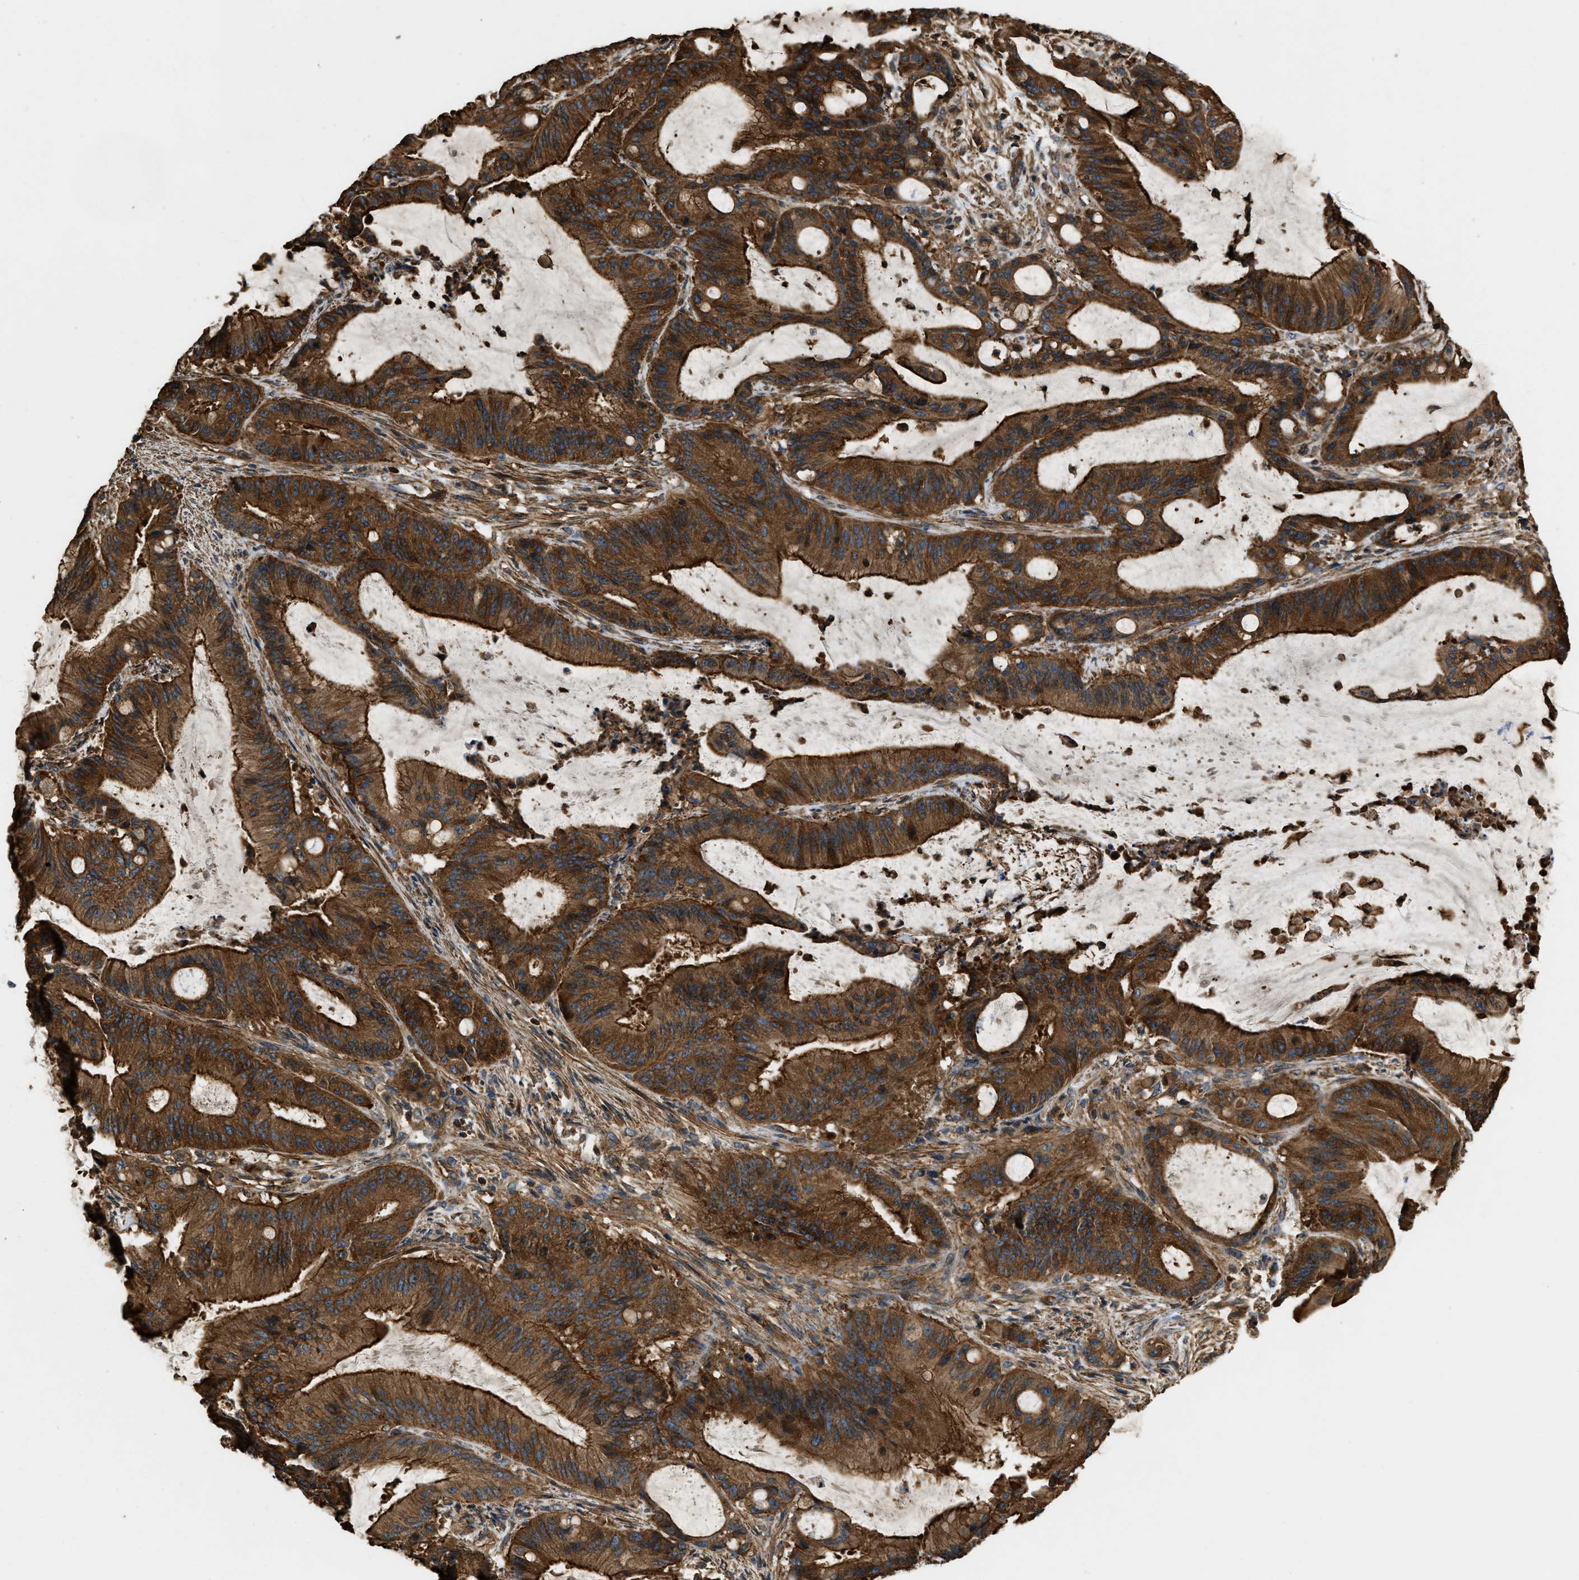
{"staining": {"intensity": "strong", "quantity": ">75%", "location": "cytoplasmic/membranous"}, "tissue": "liver cancer", "cell_type": "Tumor cells", "image_type": "cancer", "snomed": [{"axis": "morphology", "description": "Normal tissue, NOS"}, {"axis": "morphology", "description": "Cholangiocarcinoma"}, {"axis": "topography", "description": "Liver"}, {"axis": "topography", "description": "Peripheral nerve tissue"}], "caption": "An IHC image of tumor tissue is shown. Protein staining in brown labels strong cytoplasmic/membranous positivity in liver cancer within tumor cells.", "gene": "YARS1", "patient": {"sex": "female", "age": 73}}